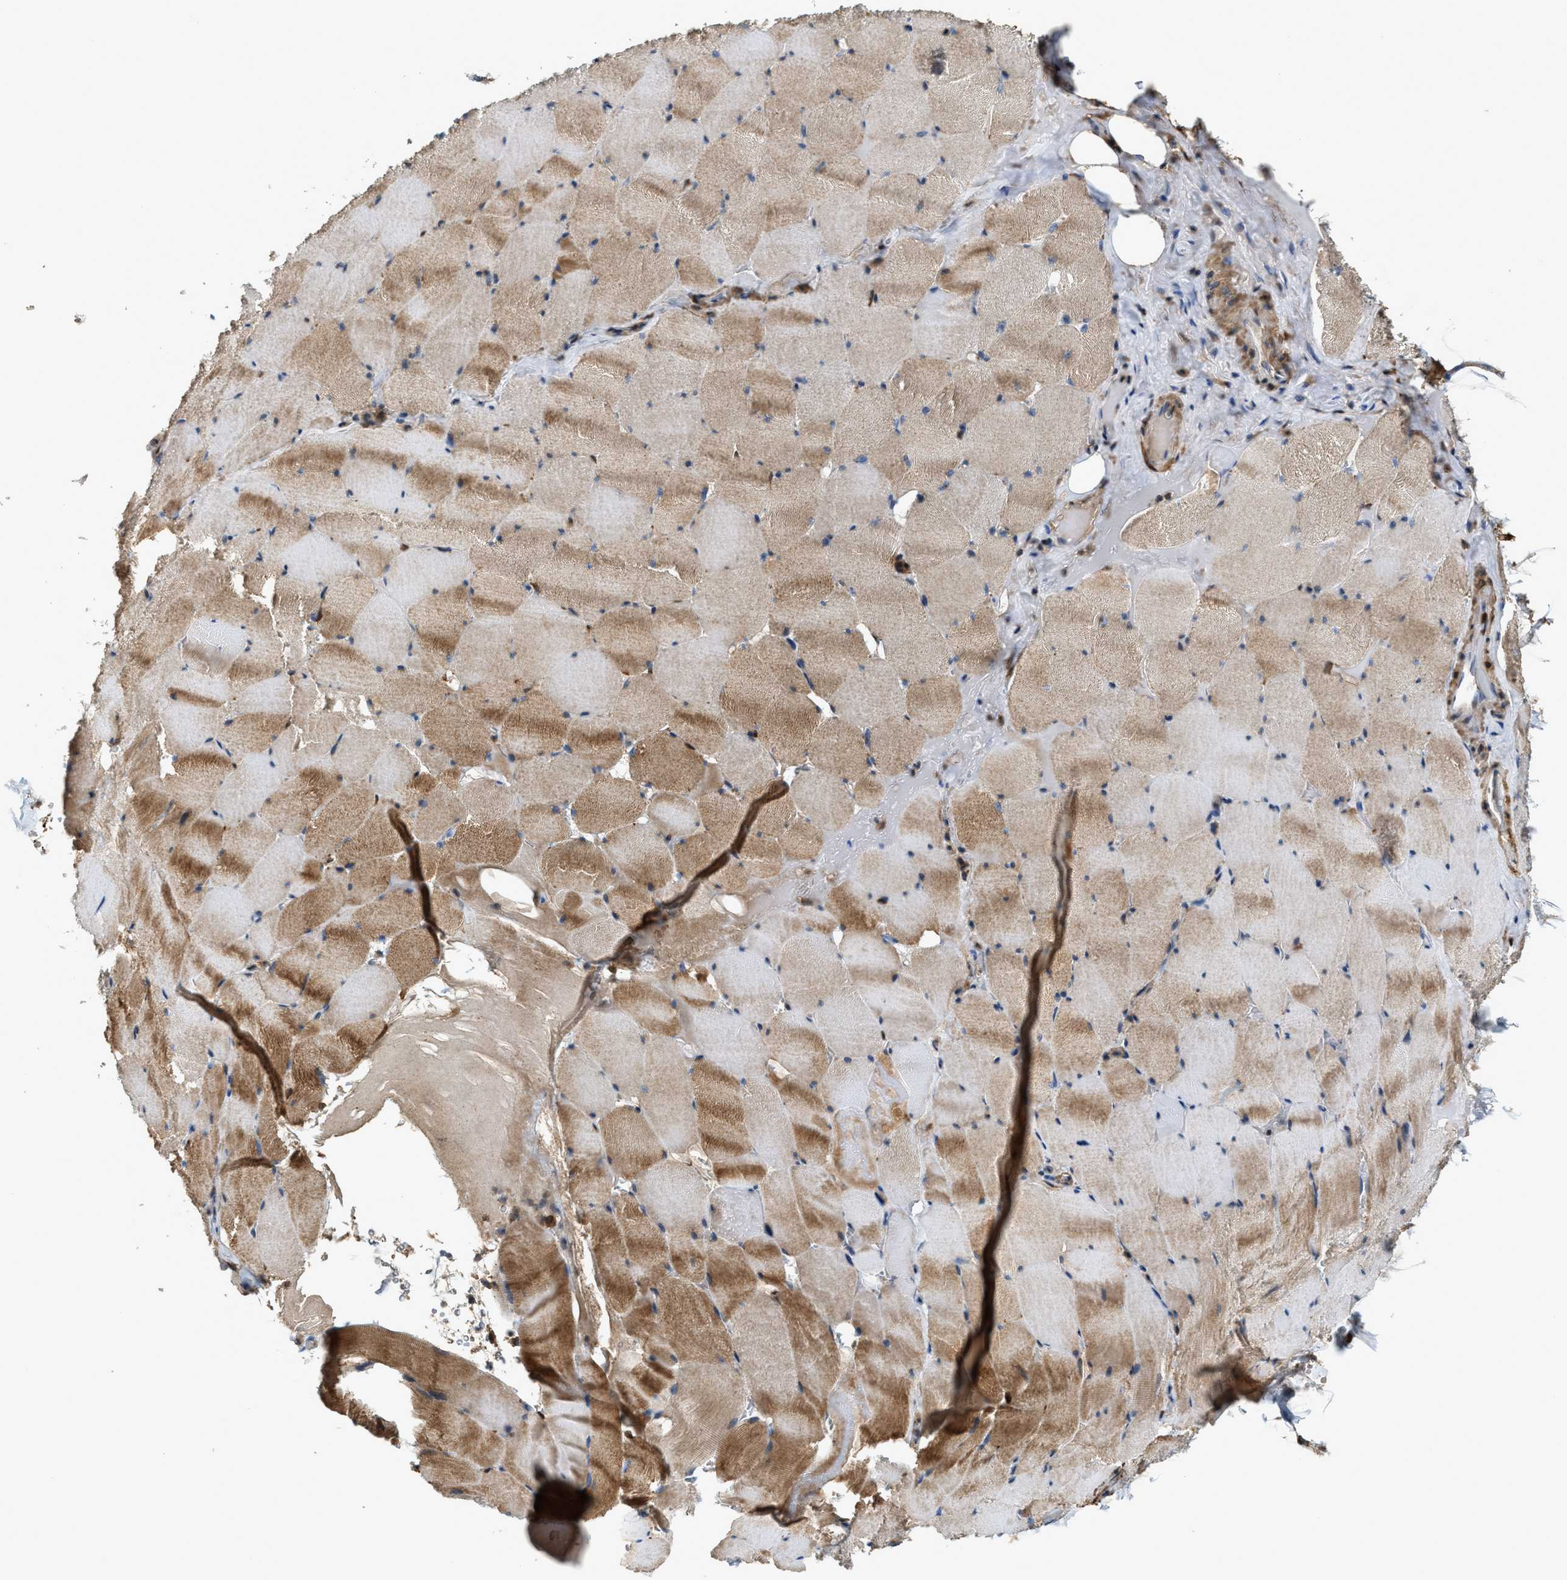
{"staining": {"intensity": "moderate", "quantity": "25%-75%", "location": "cytoplasmic/membranous"}, "tissue": "skeletal muscle", "cell_type": "Myocytes", "image_type": "normal", "snomed": [{"axis": "morphology", "description": "Normal tissue, NOS"}, {"axis": "topography", "description": "Skeletal muscle"}], "caption": "High-magnification brightfield microscopy of benign skeletal muscle stained with DAB (3,3'-diaminobenzidine) (brown) and counterstained with hematoxylin (blue). myocytes exhibit moderate cytoplasmic/membranous staining is seen in approximately25%-75% of cells. Using DAB (3,3'-diaminobenzidine) (brown) and hematoxylin (blue) stains, captured at high magnification using brightfield microscopy.", "gene": "SERPINB5", "patient": {"sex": "male", "age": 62}}